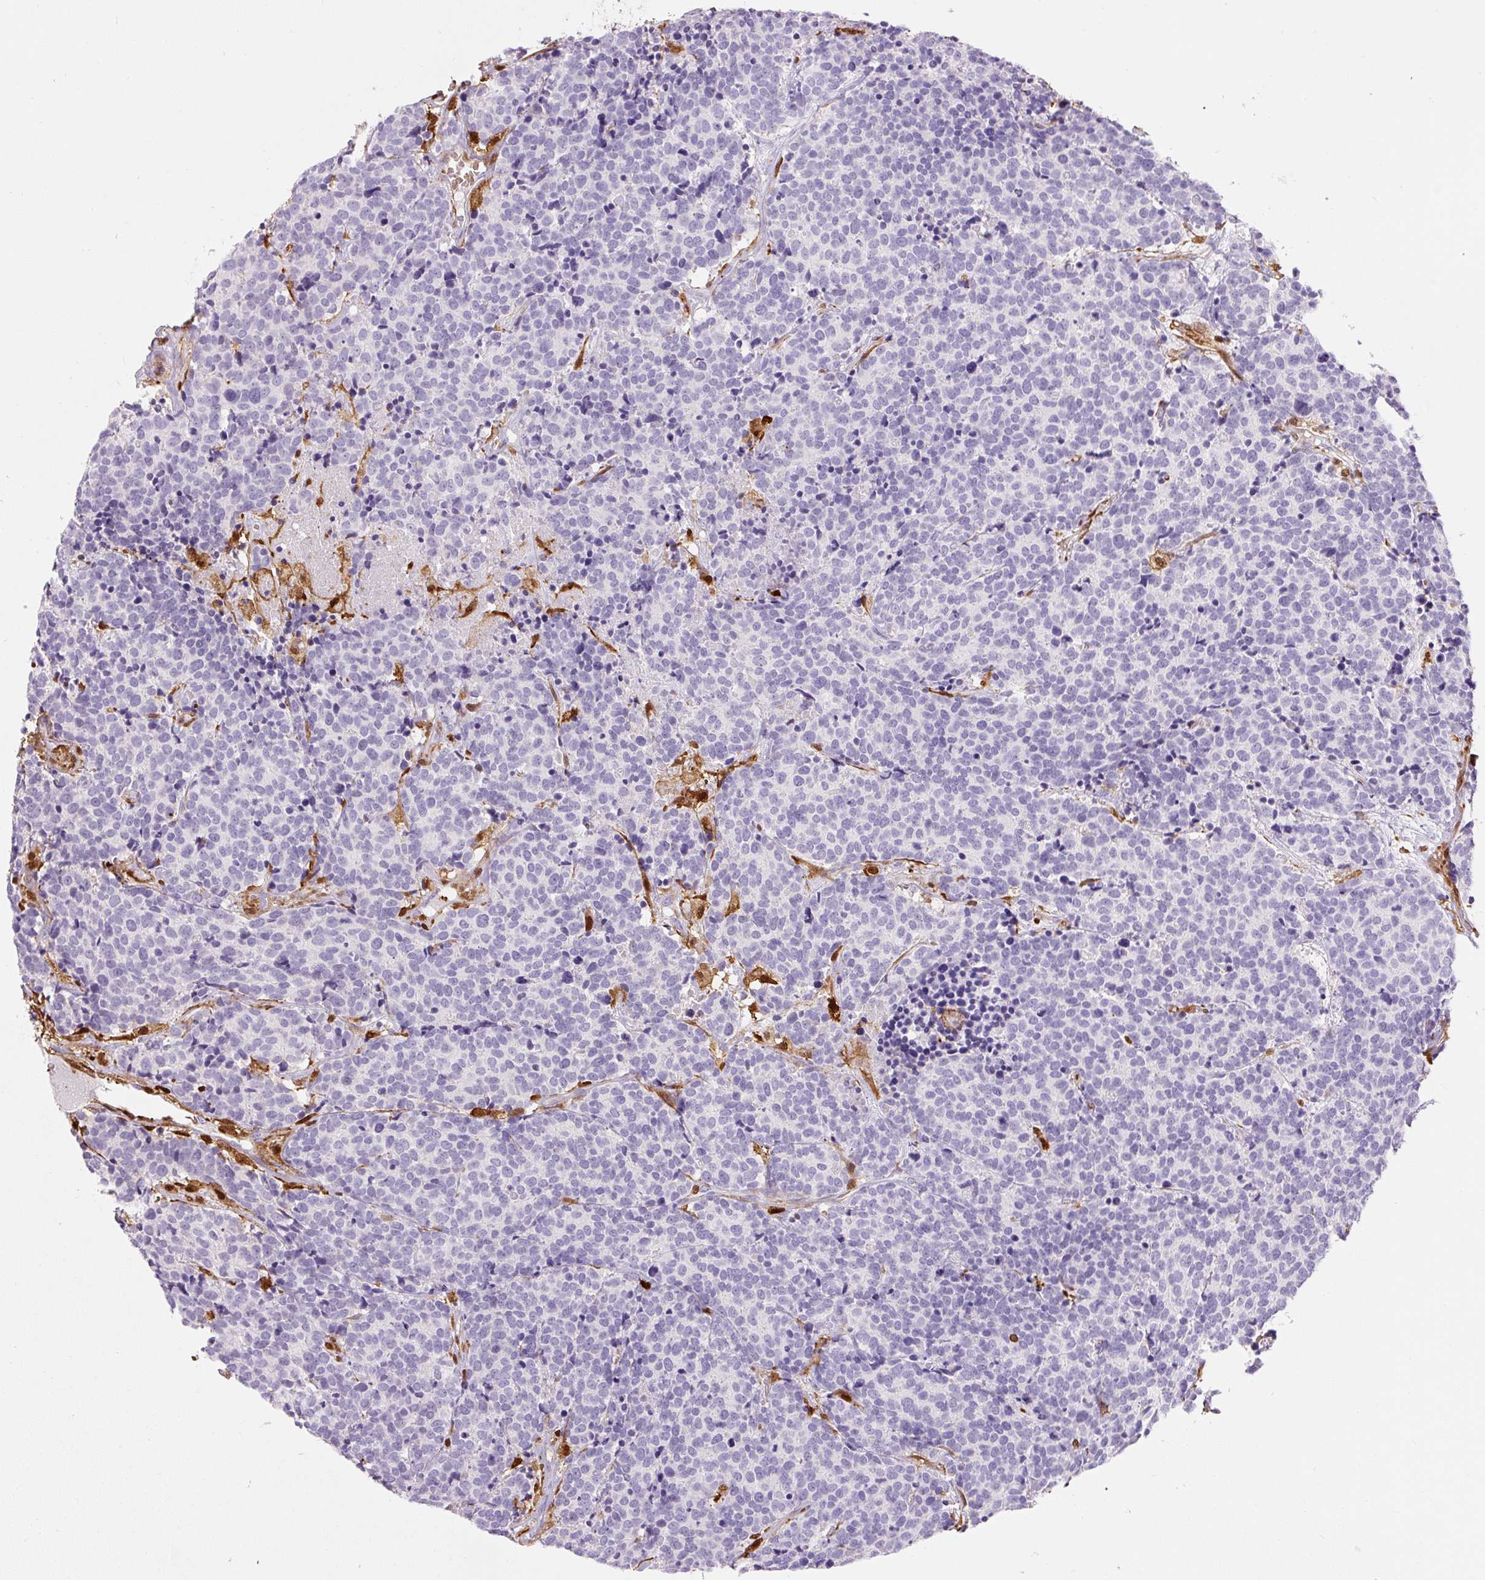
{"staining": {"intensity": "negative", "quantity": "none", "location": "none"}, "tissue": "carcinoid", "cell_type": "Tumor cells", "image_type": "cancer", "snomed": [{"axis": "morphology", "description": "Carcinoid, malignant, NOS"}, {"axis": "topography", "description": "Skin"}], "caption": "Malignant carcinoid was stained to show a protein in brown. There is no significant staining in tumor cells.", "gene": "S100A4", "patient": {"sex": "female", "age": 79}}